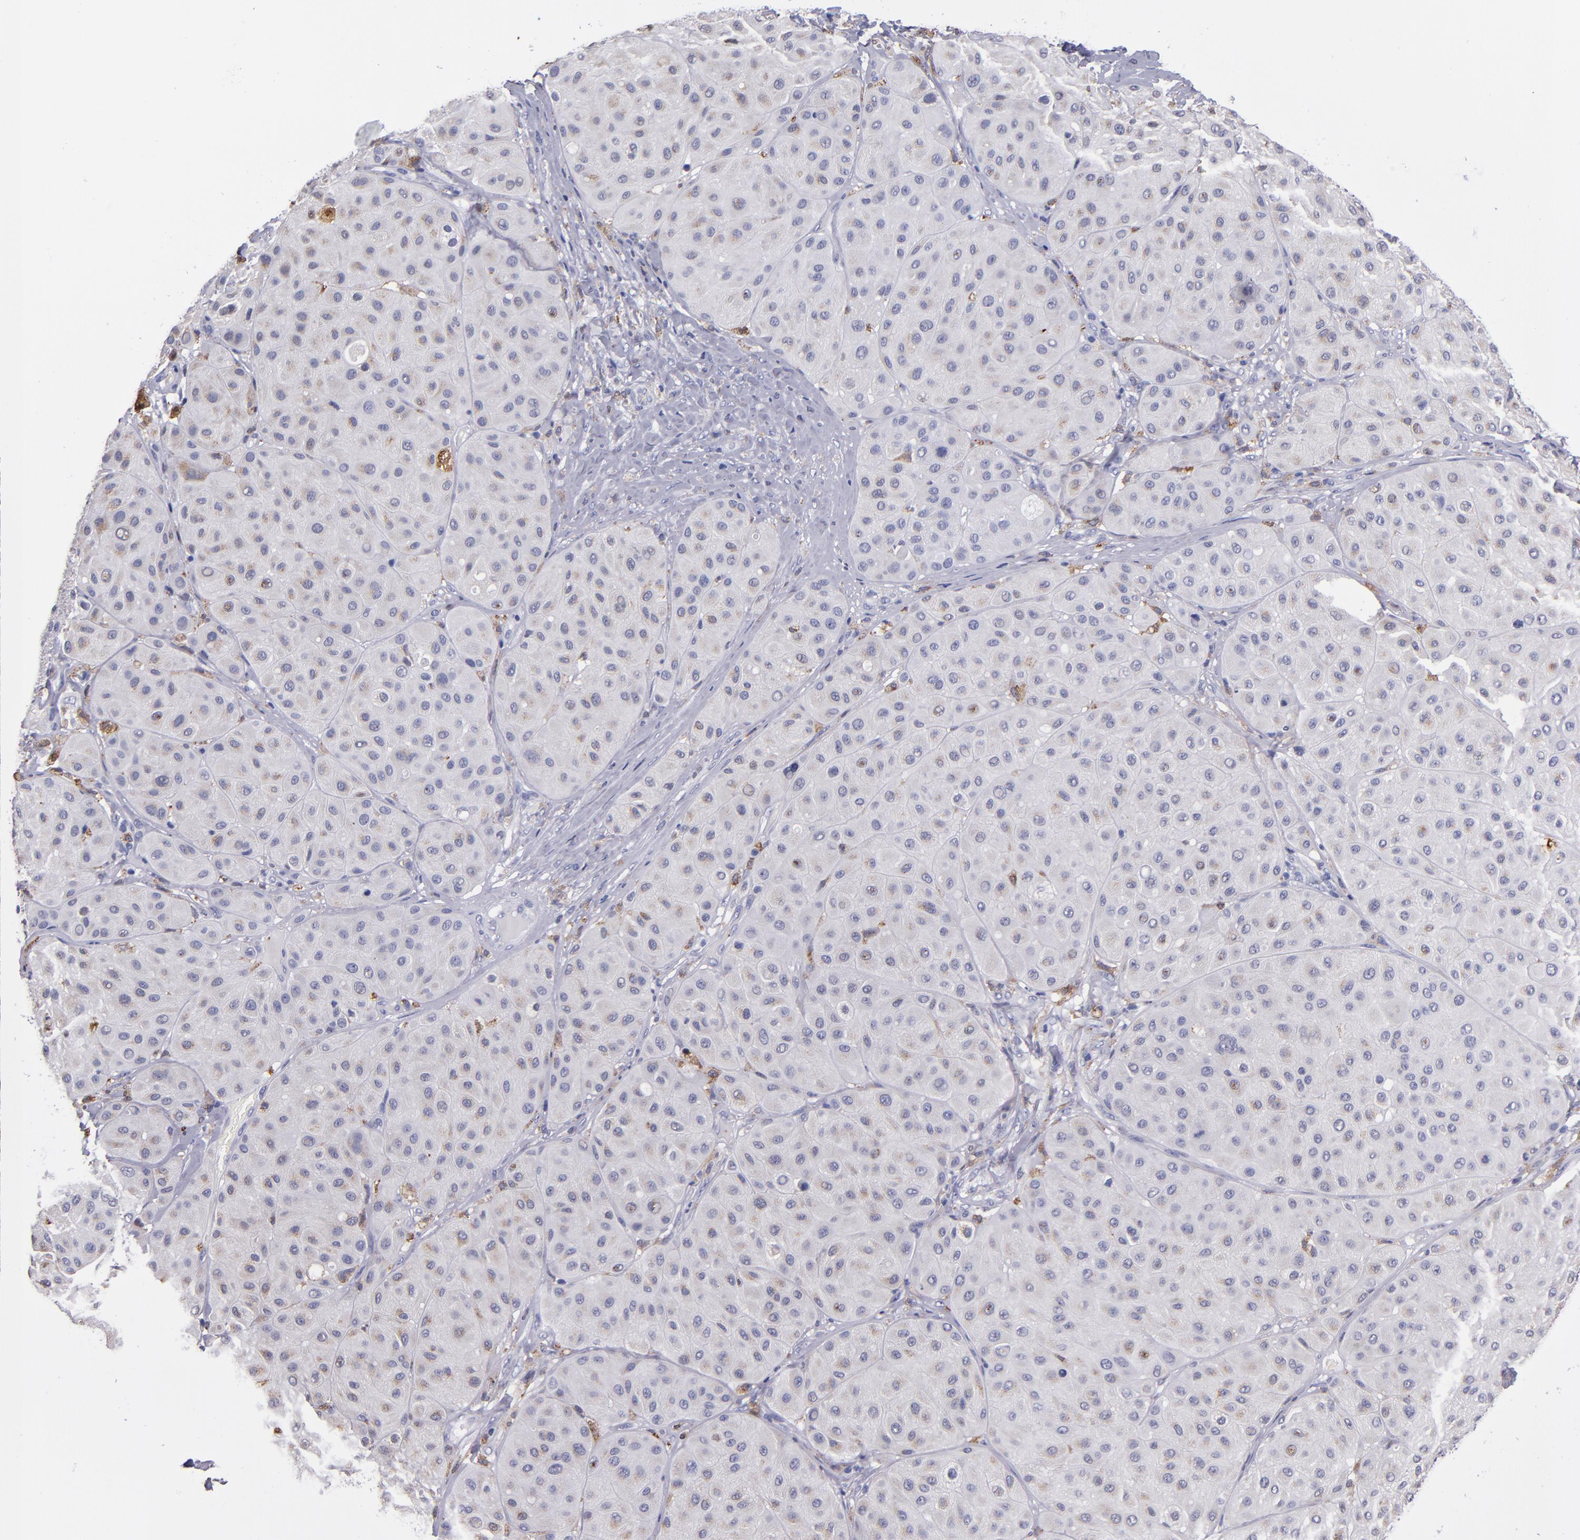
{"staining": {"intensity": "negative", "quantity": "none", "location": "none"}, "tissue": "melanoma", "cell_type": "Tumor cells", "image_type": "cancer", "snomed": [{"axis": "morphology", "description": "Normal tissue, NOS"}, {"axis": "morphology", "description": "Malignant melanoma, Metastatic site"}, {"axis": "topography", "description": "Skin"}], "caption": "High magnification brightfield microscopy of malignant melanoma (metastatic site) stained with DAB (3,3'-diaminobenzidine) (brown) and counterstained with hematoxylin (blue): tumor cells show no significant expression. (Brightfield microscopy of DAB (3,3'-diaminobenzidine) IHC at high magnification).", "gene": "SELP", "patient": {"sex": "male", "age": 41}}